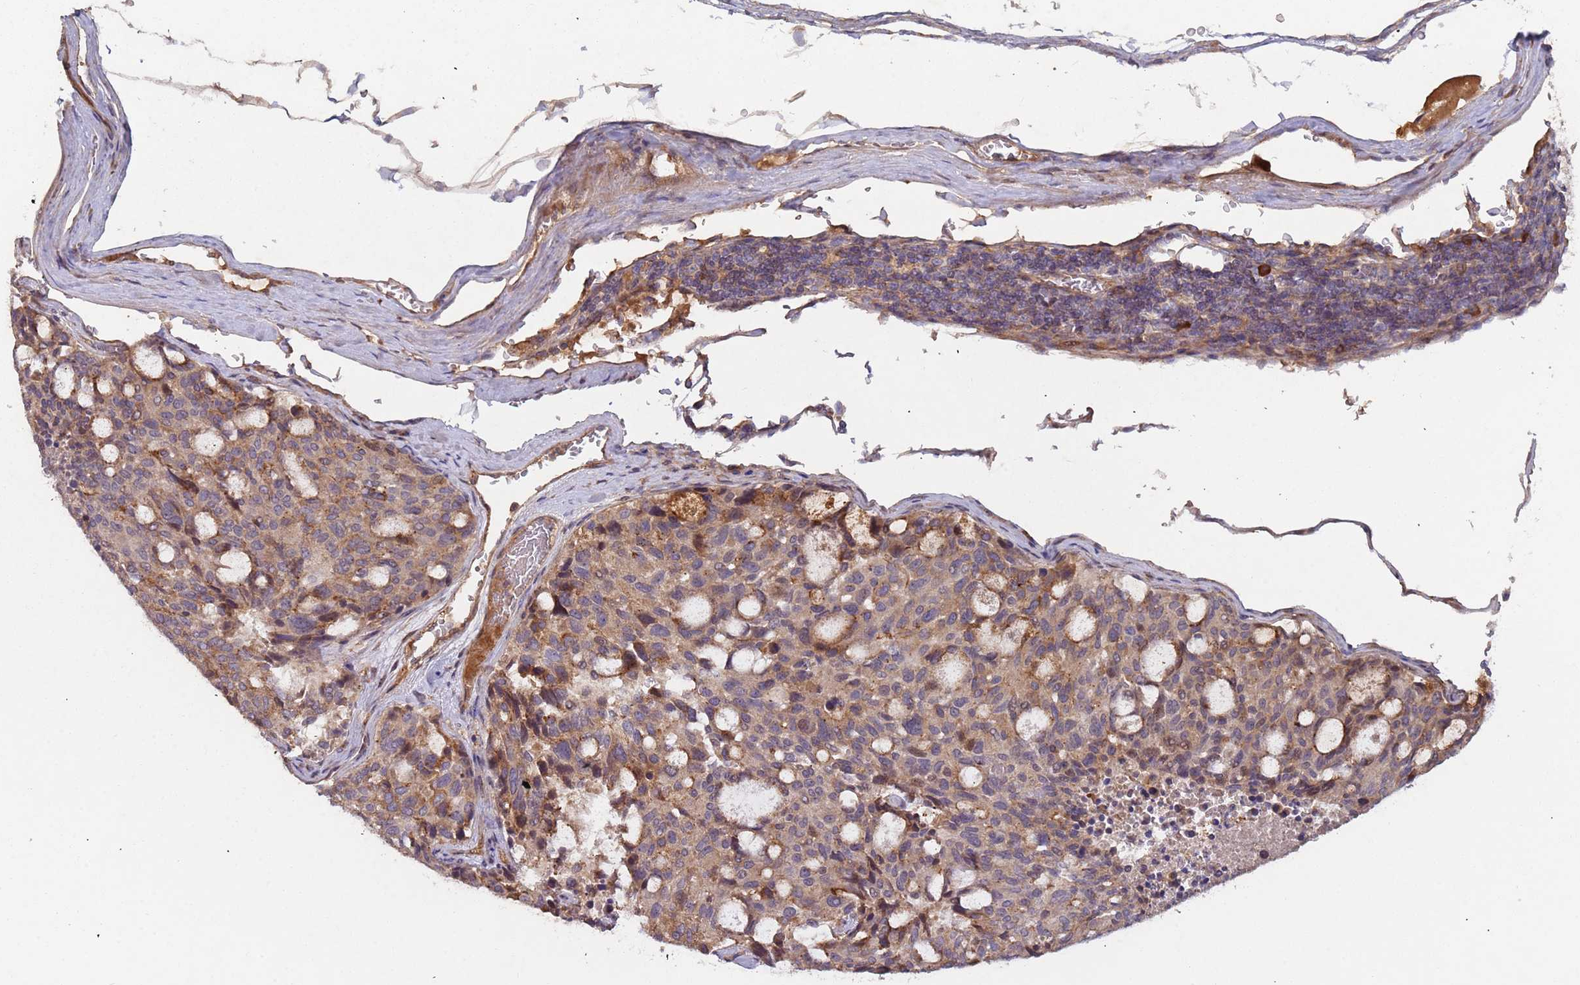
{"staining": {"intensity": "weak", "quantity": ">75%", "location": "cytoplasmic/membranous"}, "tissue": "carcinoid", "cell_type": "Tumor cells", "image_type": "cancer", "snomed": [{"axis": "morphology", "description": "Carcinoid, malignant, NOS"}, {"axis": "topography", "description": "Pancreas"}], "caption": "Weak cytoplasmic/membranous protein staining is appreciated in about >75% of tumor cells in carcinoid (malignant). The staining was performed using DAB (3,3'-diaminobenzidine), with brown indicating positive protein expression. Nuclei are stained blue with hematoxylin.", "gene": "KANSL1L", "patient": {"sex": "female", "age": 54}}